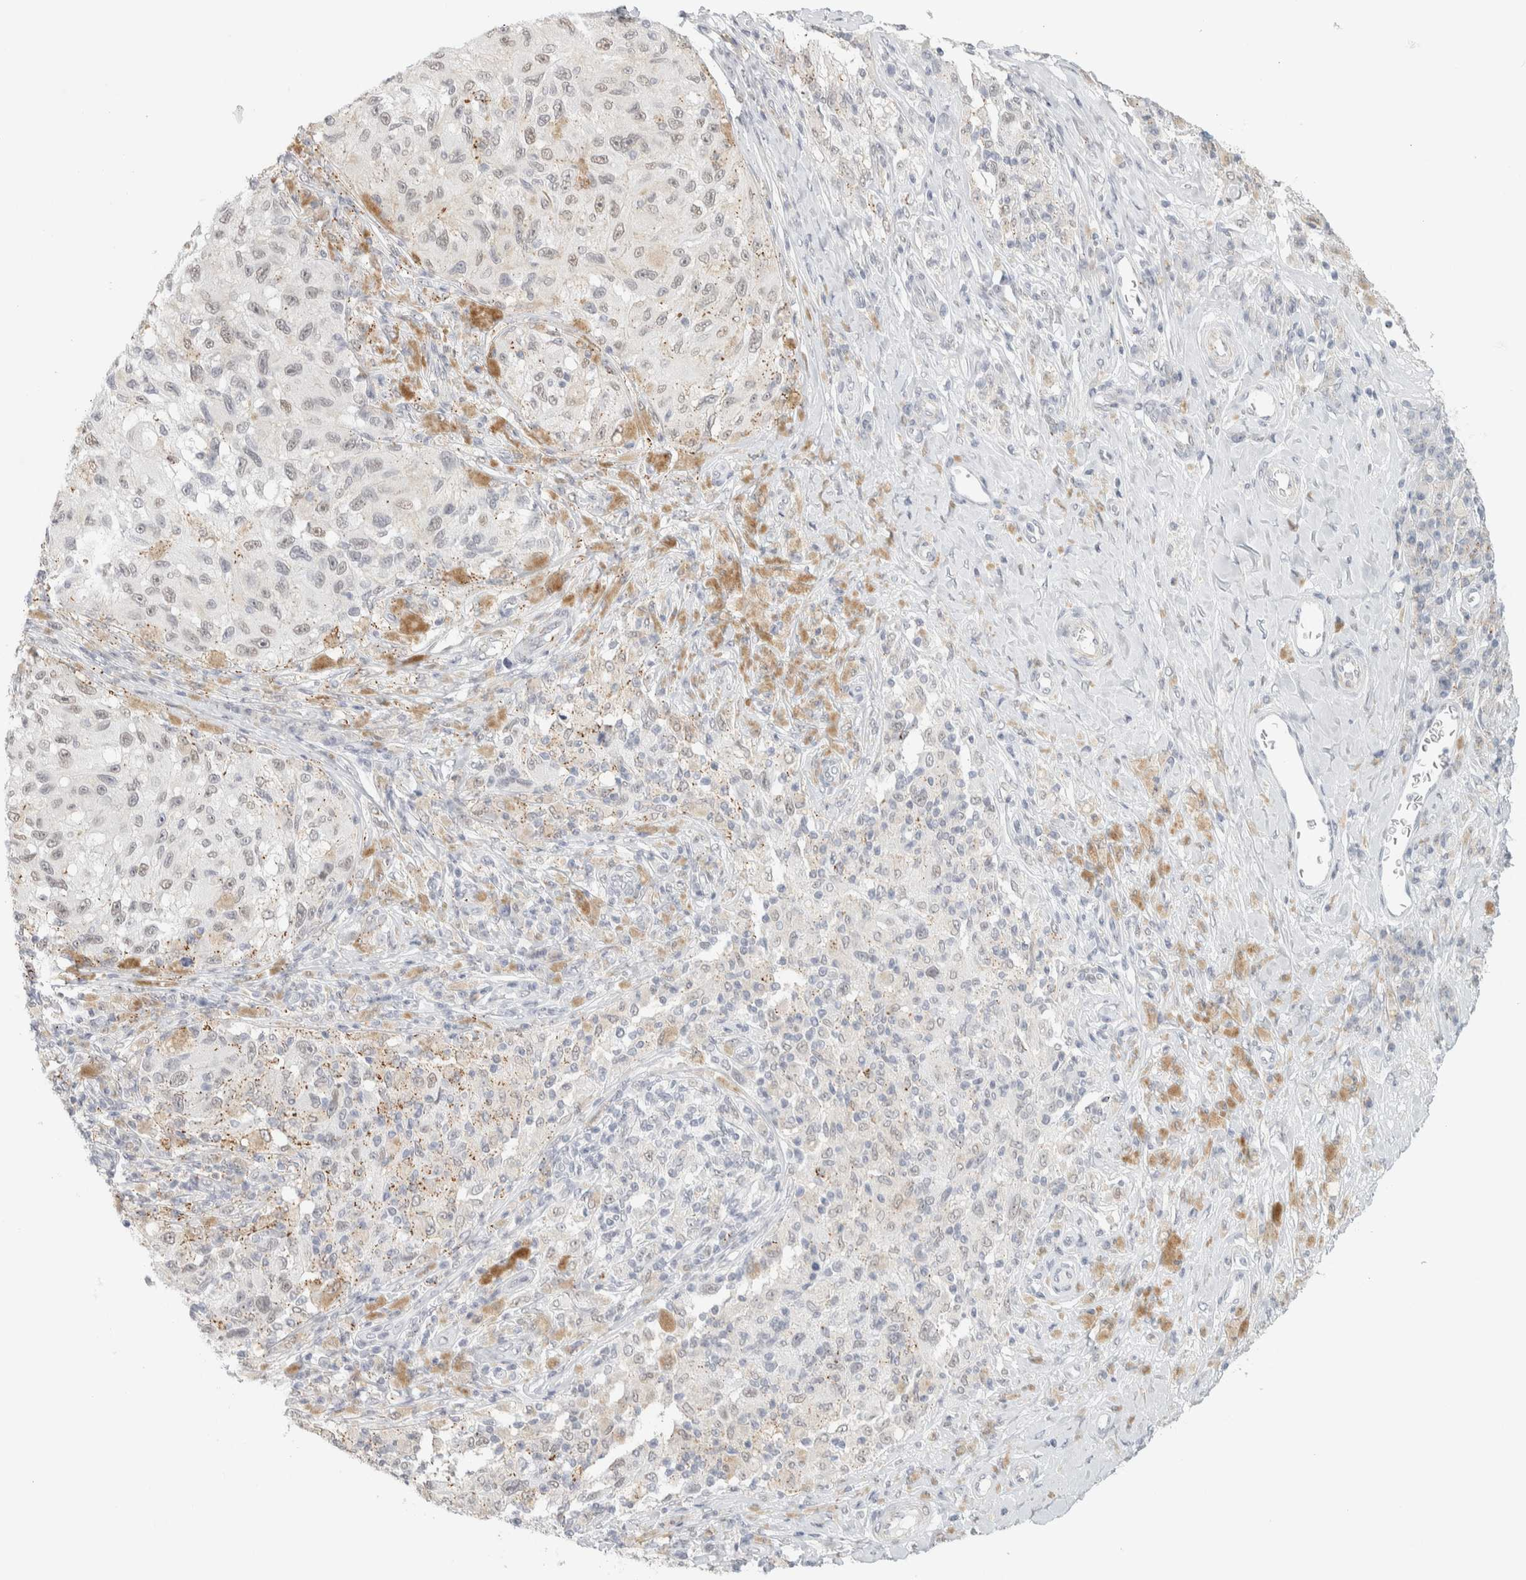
{"staining": {"intensity": "weak", "quantity": "25%-75%", "location": "nuclear"}, "tissue": "melanoma", "cell_type": "Tumor cells", "image_type": "cancer", "snomed": [{"axis": "morphology", "description": "Malignant melanoma, NOS"}, {"axis": "topography", "description": "Skin"}], "caption": "A high-resolution image shows IHC staining of malignant melanoma, which exhibits weak nuclear staining in about 25%-75% of tumor cells.", "gene": "CDH17", "patient": {"sex": "female", "age": 73}}